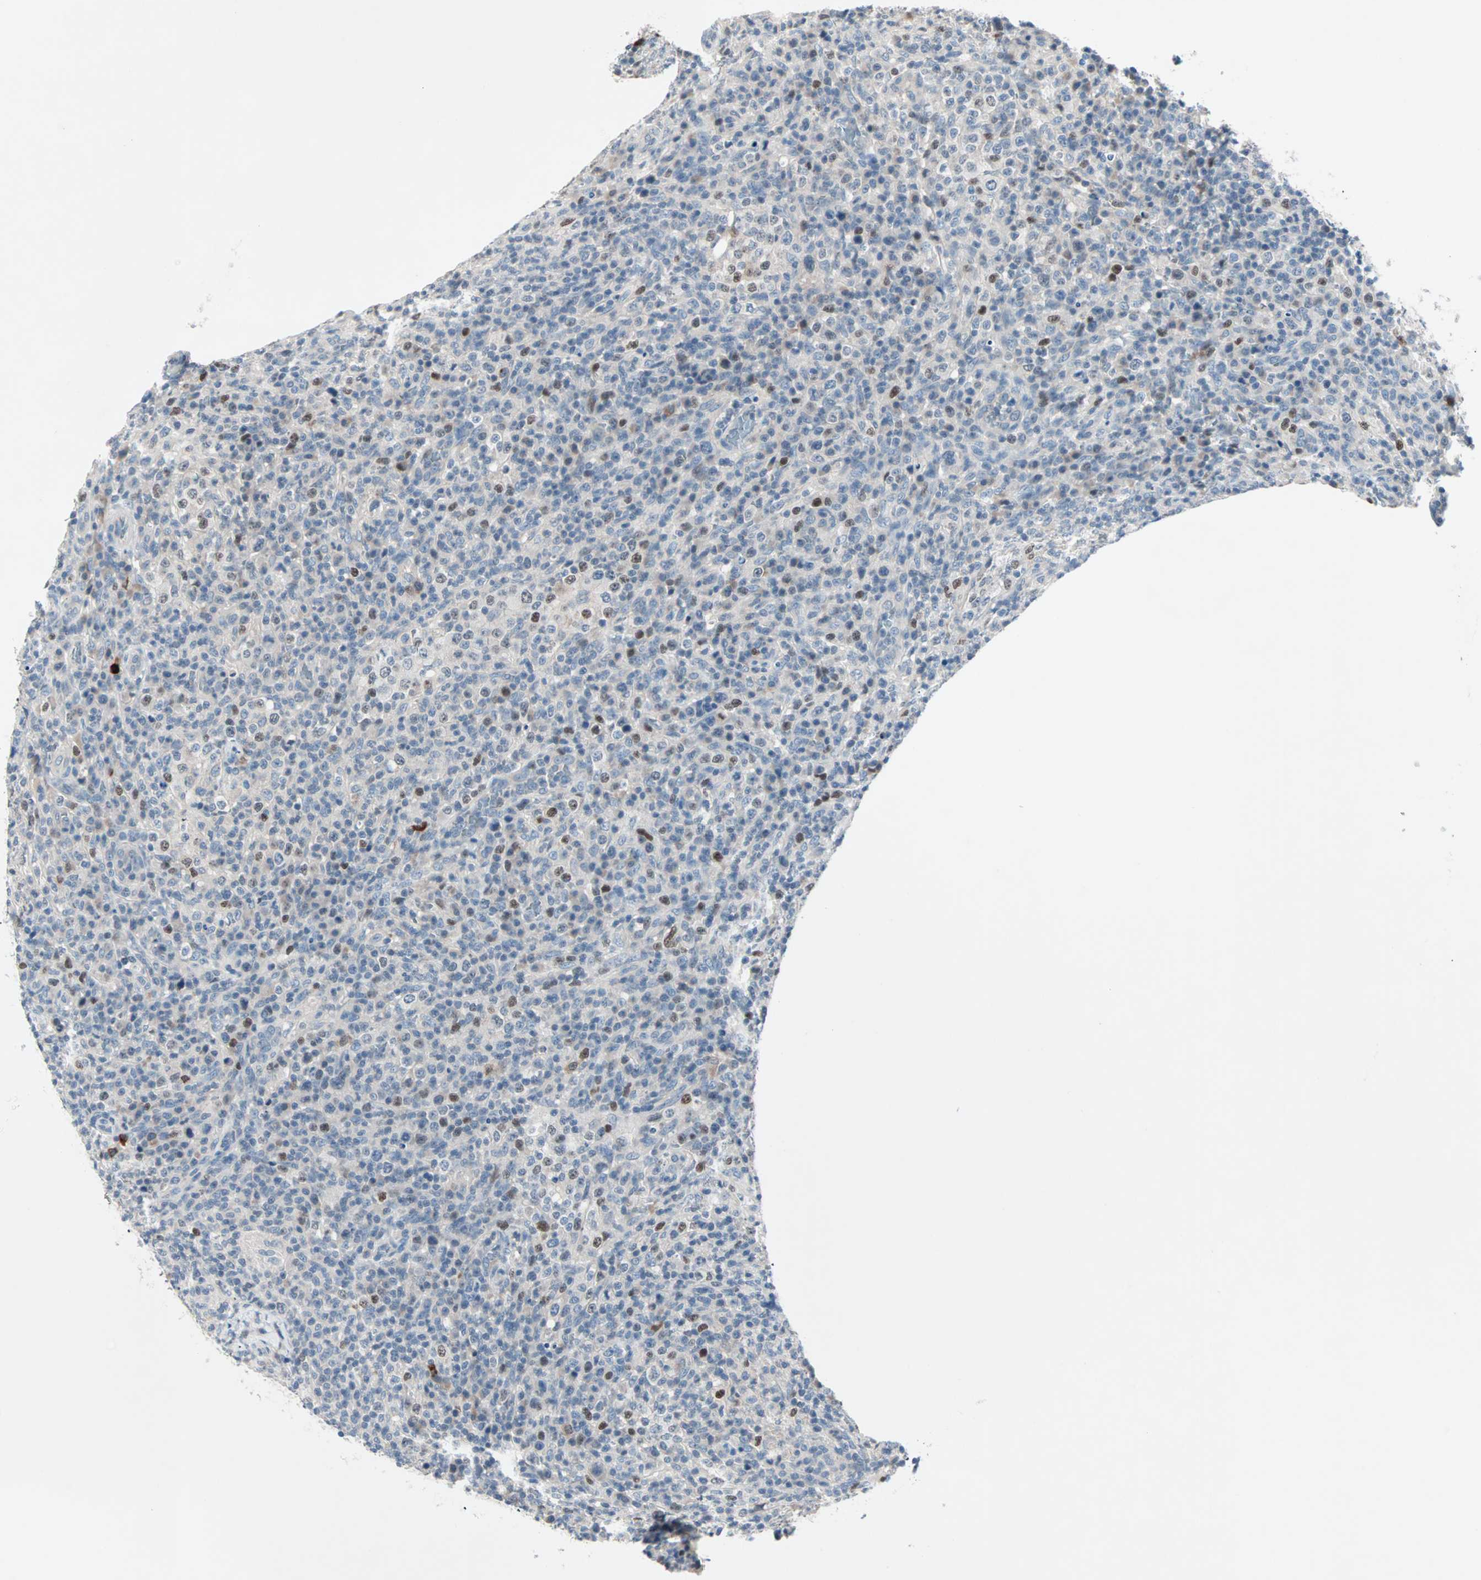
{"staining": {"intensity": "strong", "quantity": "<25%", "location": "nuclear"}, "tissue": "lymphoma", "cell_type": "Tumor cells", "image_type": "cancer", "snomed": [{"axis": "morphology", "description": "Malignant lymphoma, non-Hodgkin's type, High grade"}, {"axis": "topography", "description": "Lymph node"}], "caption": "Immunohistochemistry (IHC) of human malignant lymphoma, non-Hodgkin's type (high-grade) exhibits medium levels of strong nuclear expression in about <25% of tumor cells. Nuclei are stained in blue.", "gene": "CCNE2", "patient": {"sex": "female", "age": 76}}